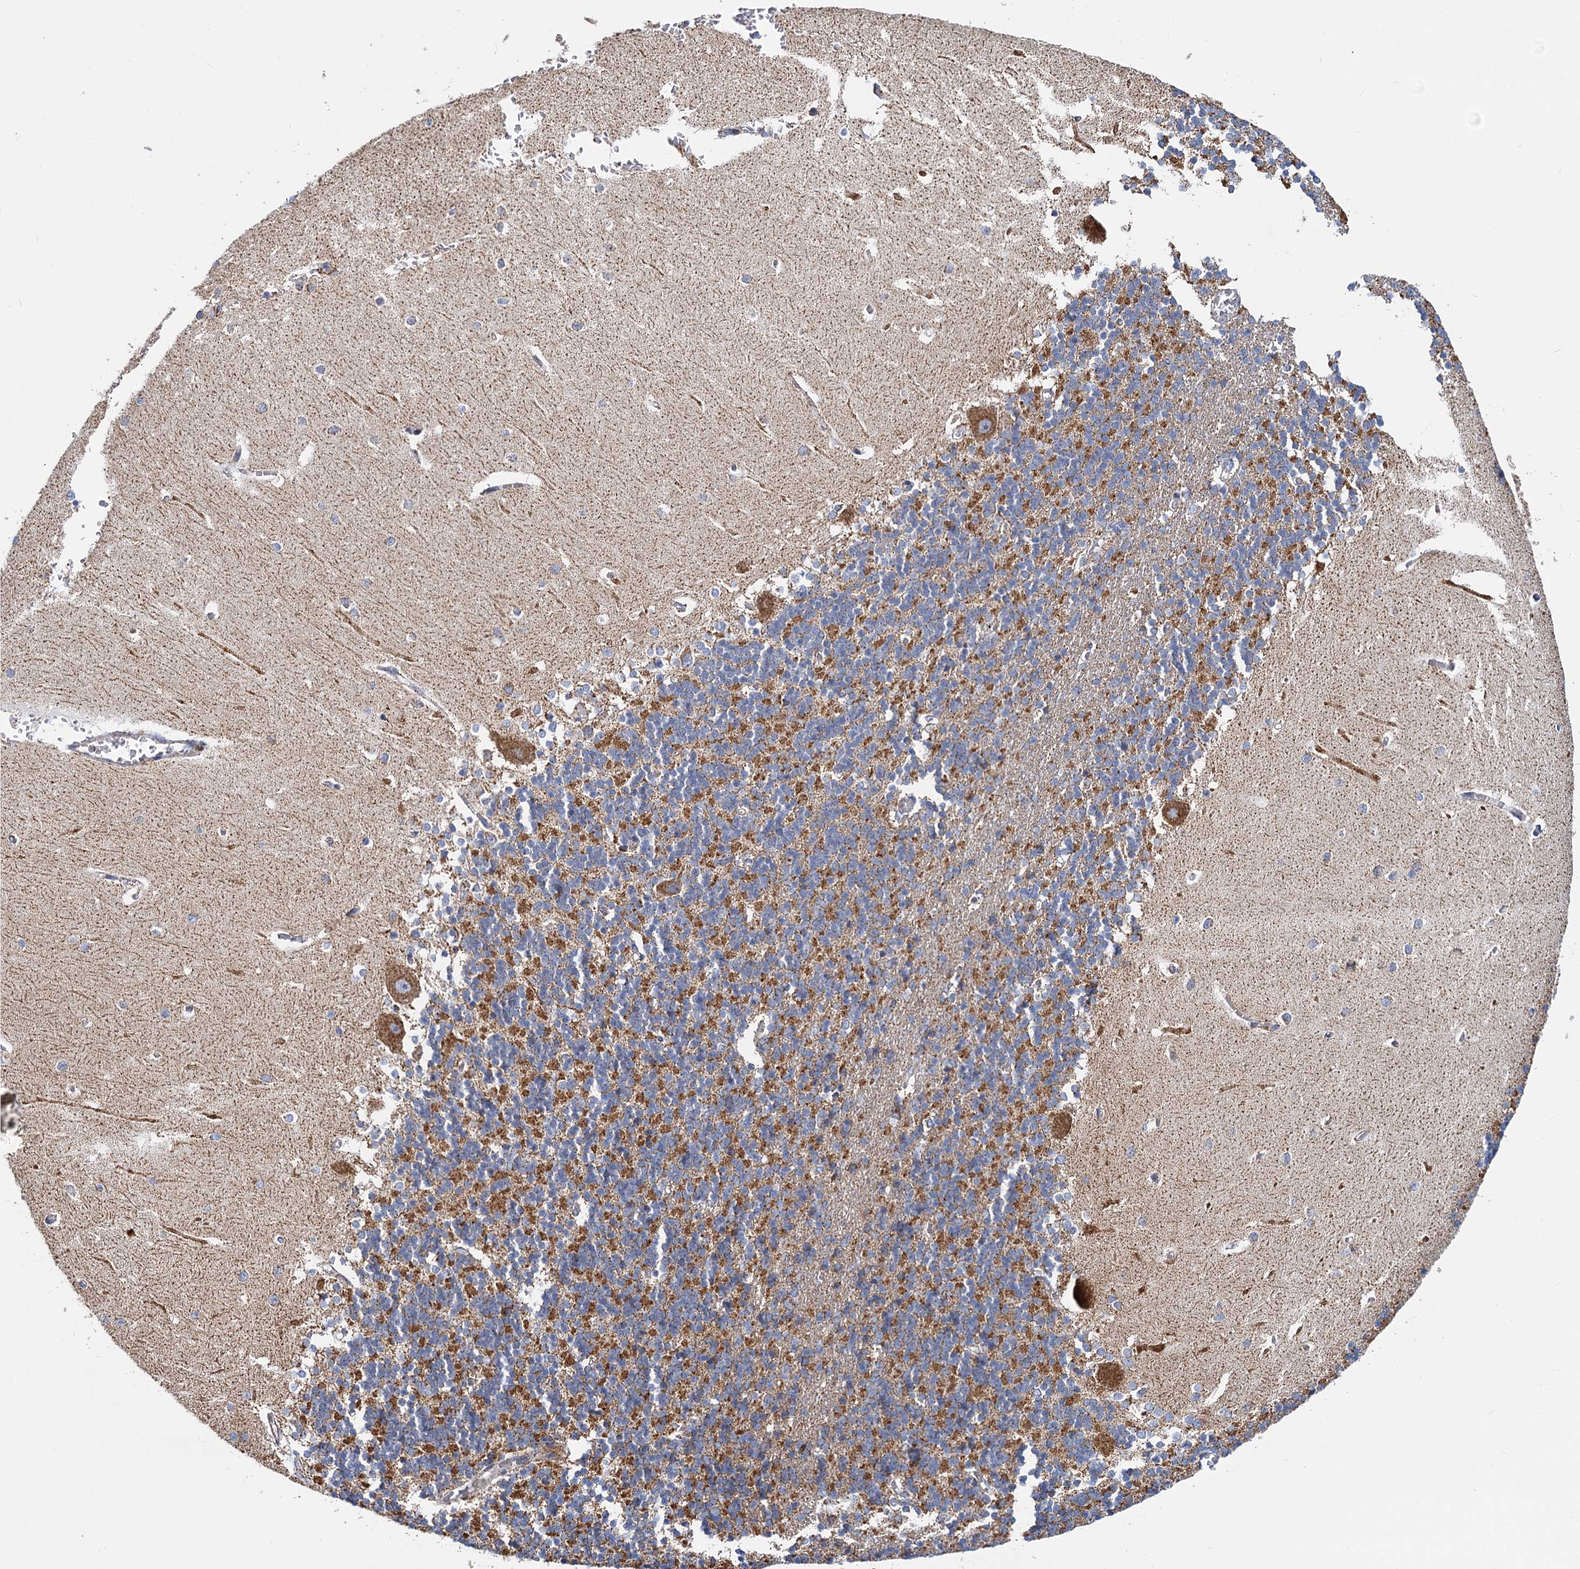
{"staining": {"intensity": "moderate", "quantity": "<25%", "location": "cytoplasmic/membranous"}, "tissue": "cerebellum", "cell_type": "Cells in granular layer", "image_type": "normal", "snomed": [{"axis": "morphology", "description": "Normal tissue, NOS"}, {"axis": "topography", "description": "Cerebellum"}], "caption": "This is a photomicrograph of immunohistochemistry (IHC) staining of benign cerebellum, which shows moderate positivity in the cytoplasmic/membranous of cells in granular layer.", "gene": "CCP110", "patient": {"sex": "male", "age": 37}}